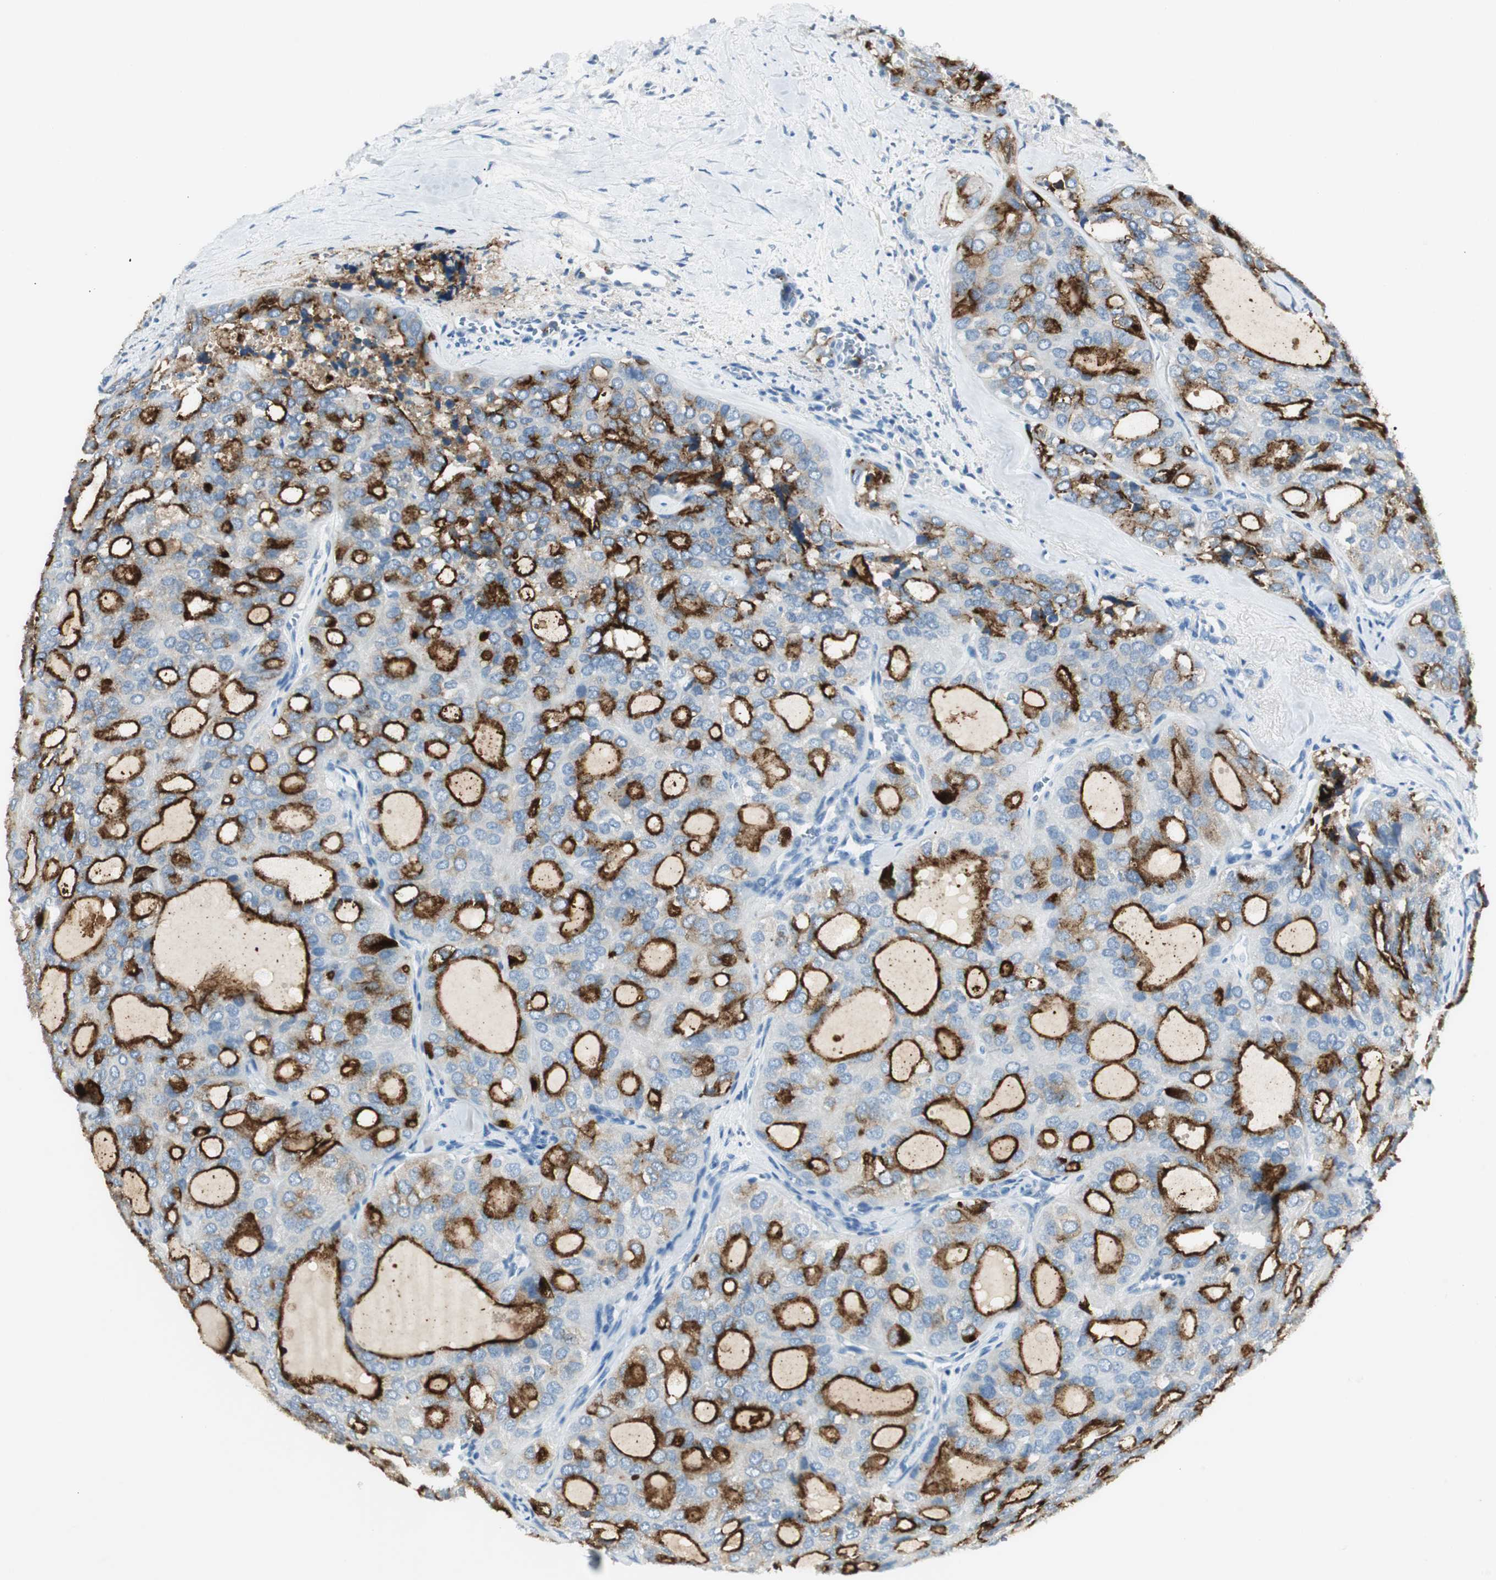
{"staining": {"intensity": "strong", "quantity": ">75%", "location": "cytoplasmic/membranous"}, "tissue": "thyroid cancer", "cell_type": "Tumor cells", "image_type": "cancer", "snomed": [{"axis": "morphology", "description": "Follicular adenoma carcinoma, NOS"}, {"axis": "topography", "description": "Thyroid gland"}], "caption": "IHC image of neoplastic tissue: thyroid cancer (follicular adenoma carcinoma) stained using IHC demonstrates high levels of strong protein expression localized specifically in the cytoplasmic/membranous of tumor cells, appearing as a cytoplasmic/membranous brown color.", "gene": "LRP2", "patient": {"sex": "male", "age": 75}}